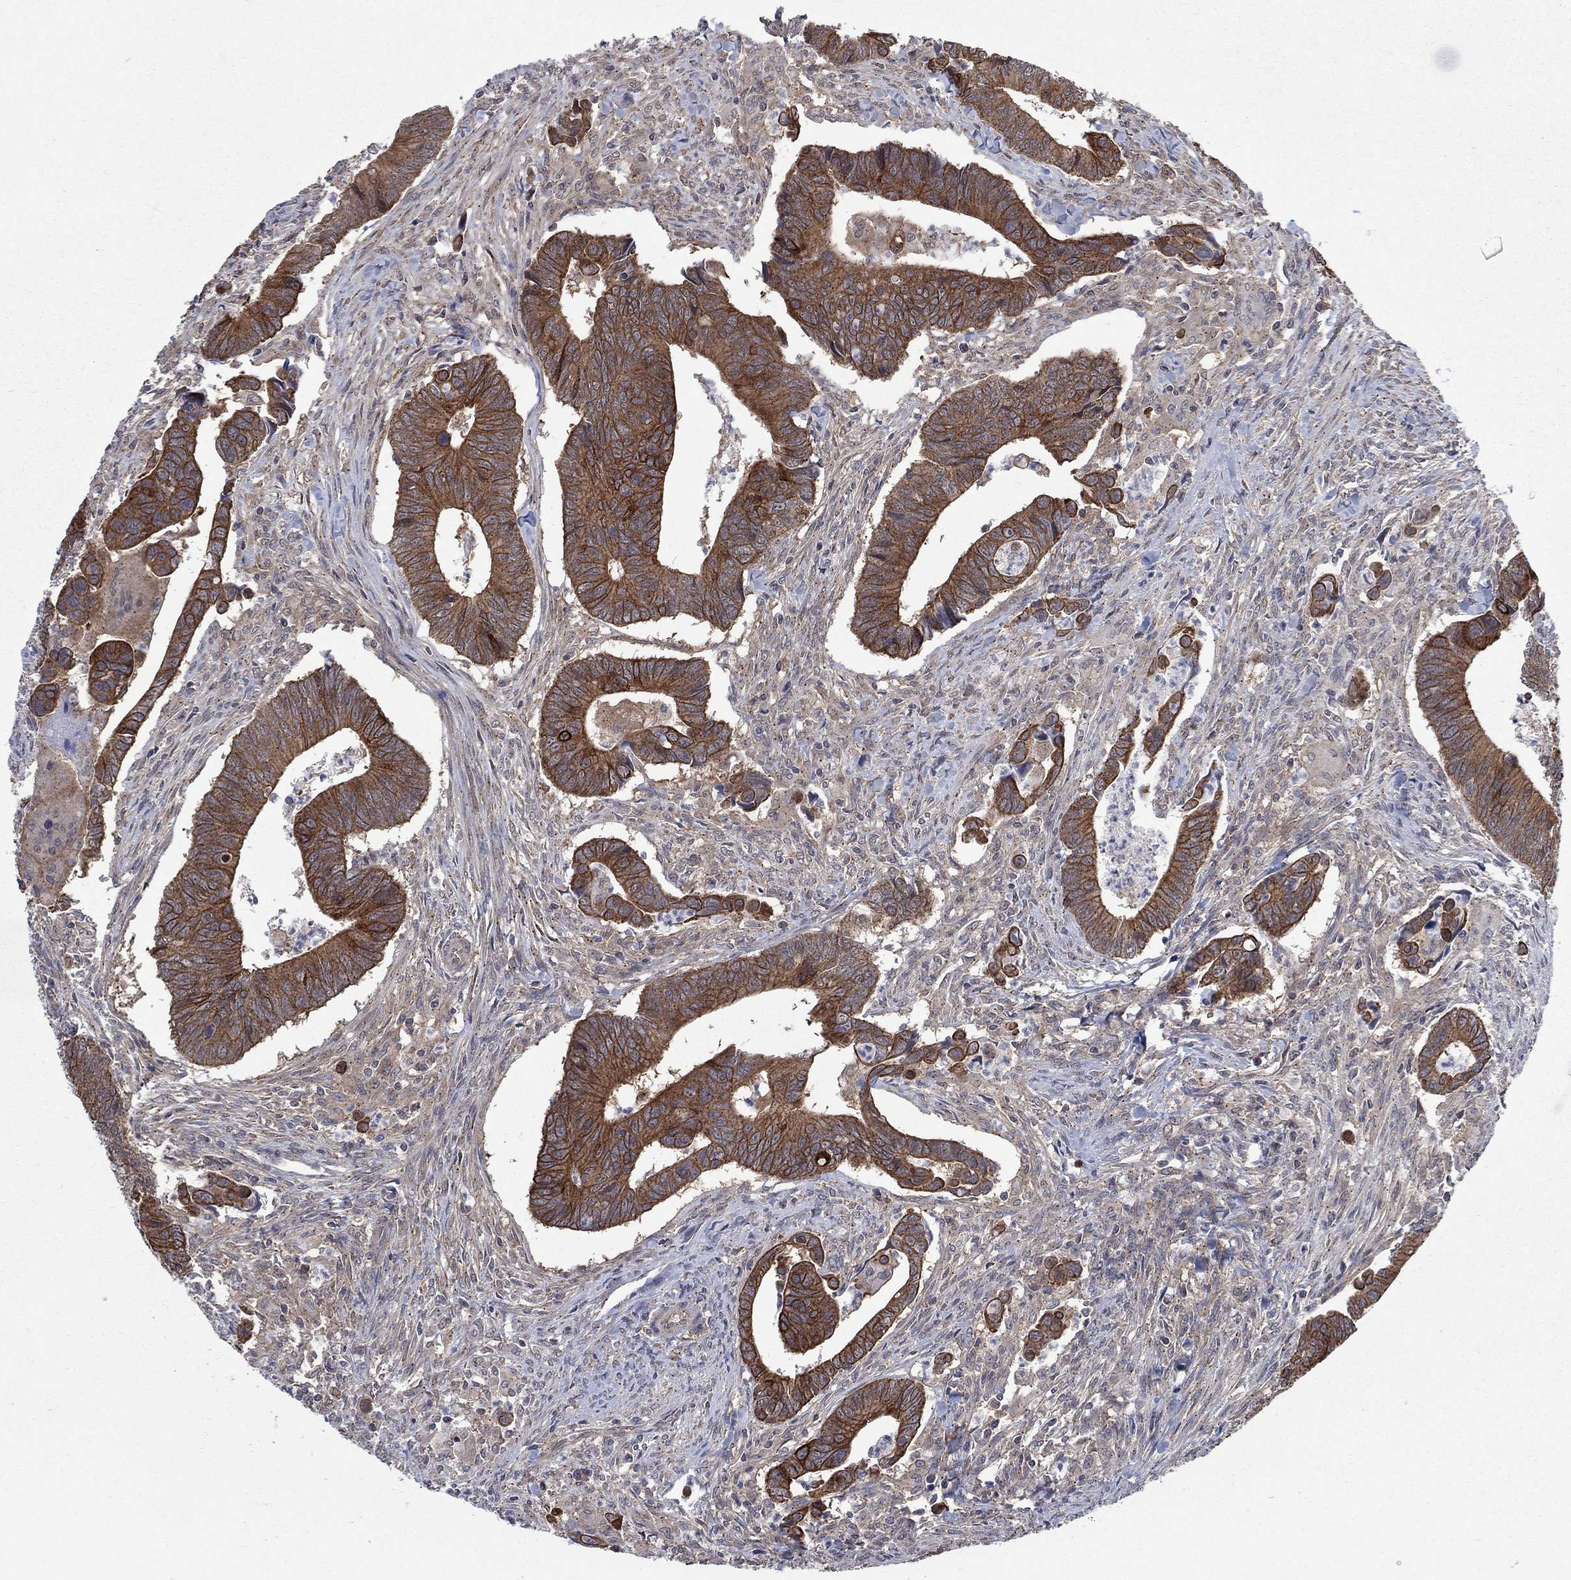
{"staining": {"intensity": "strong", "quantity": "25%-75%", "location": "cytoplasmic/membranous"}, "tissue": "colorectal cancer", "cell_type": "Tumor cells", "image_type": "cancer", "snomed": [{"axis": "morphology", "description": "Adenocarcinoma, NOS"}, {"axis": "topography", "description": "Rectum"}], "caption": "Colorectal cancer stained for a protein (brown) displays strong cytoplasmic/membranous positive expression in about 25%-75% of tumor cells.", "gene": "SH3RF1", "patient": {"sex": "male", "age": 67}}